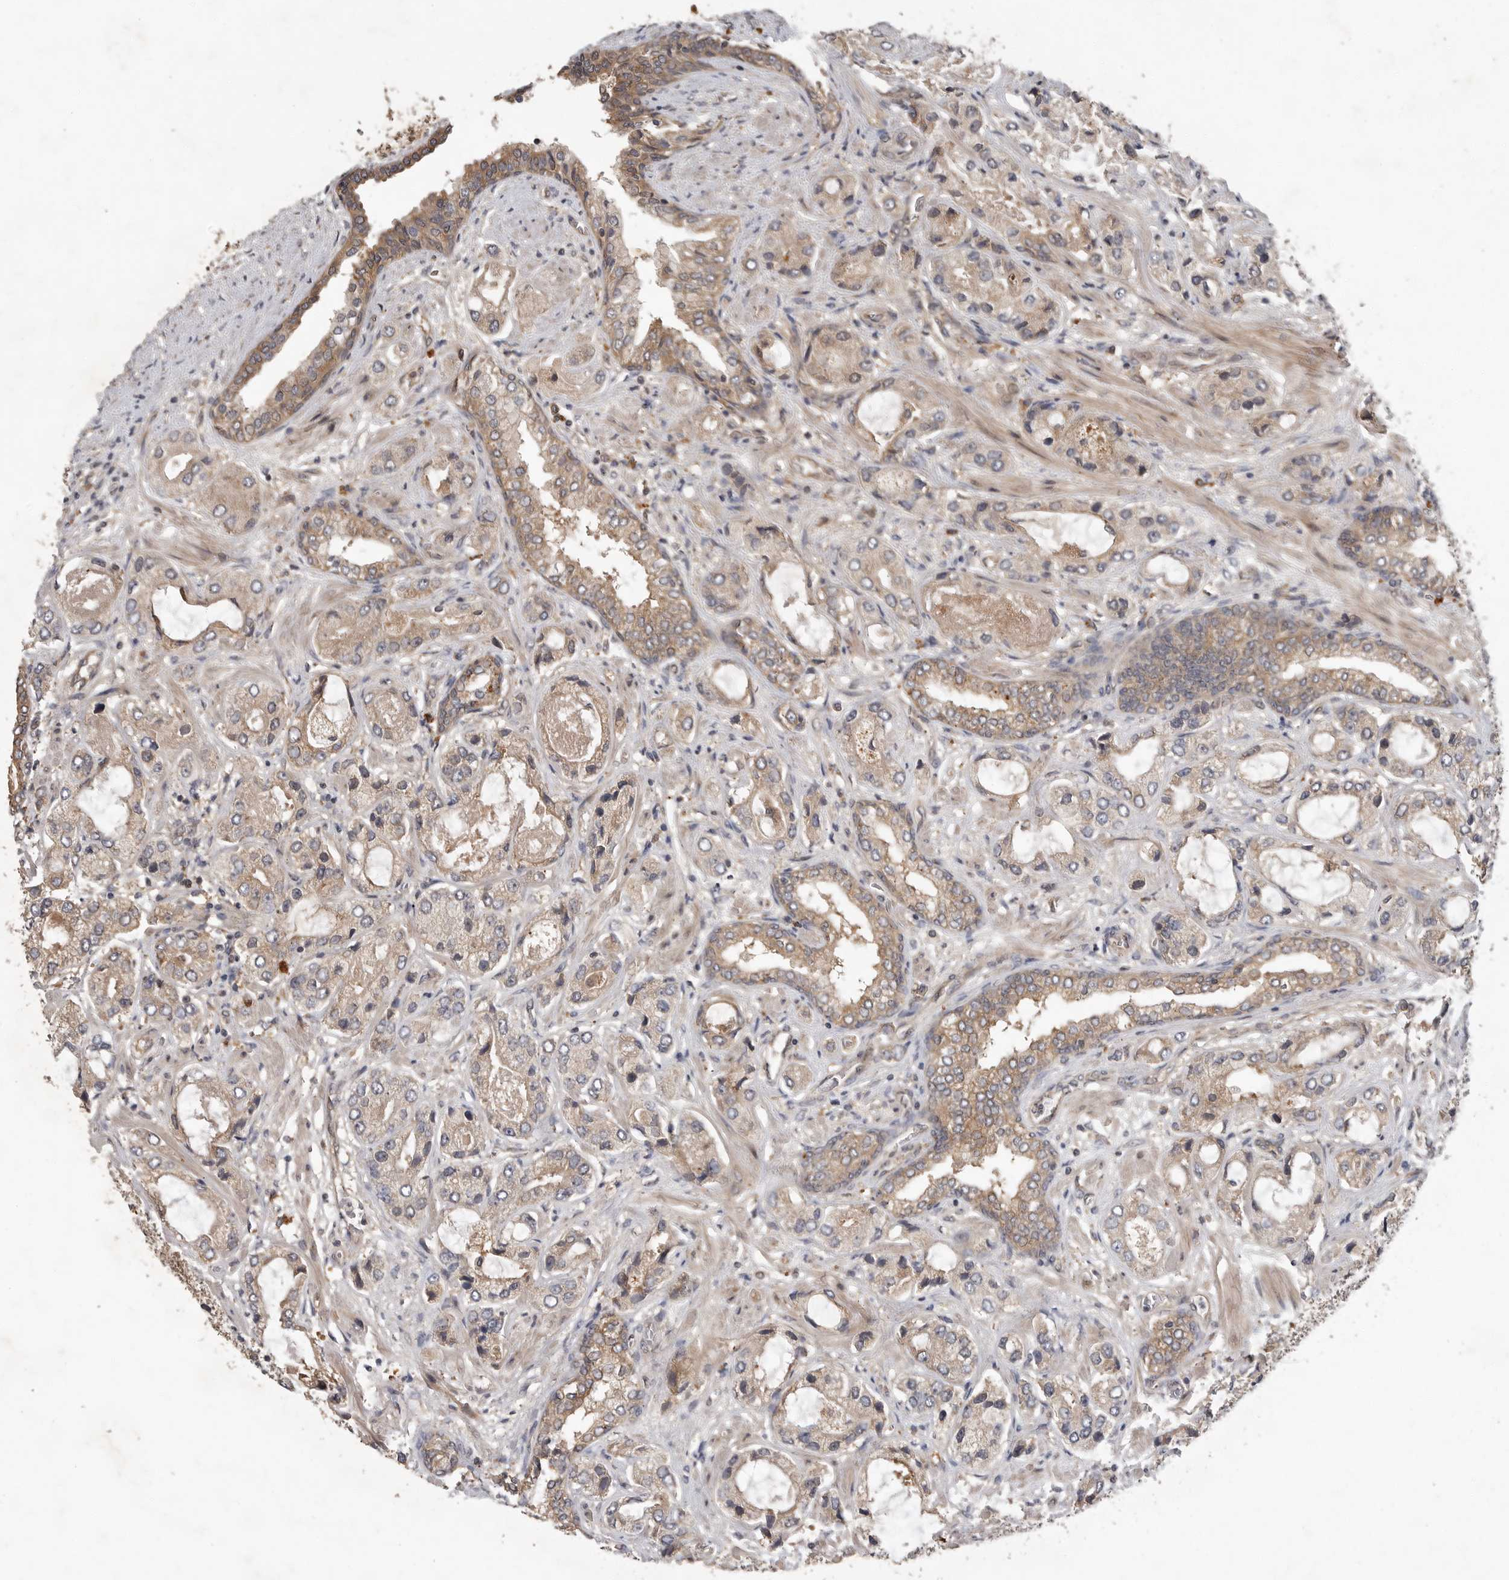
{"staining": {"intensity": "weak", "quantity": ">75%", "location": "cytoplasmic/membranous"}, "tissue": "prostate cancer", "cell_type": "Tumor cells", "image_type": "cancer", "snomed": [{"axis": "morphology", "description": "Normal tissue, NOS"}, {"axis": "morphology", "description": "Adenocarcinoma, High grade"}, {"axis": "topography", "description": "Prostate"}, {"axis": "topography", "description": "Peripheral nerve tissue"}], "caption": "Immunohistochemical staining of prostate adenocarcinoma (high-grade) reveals low levels of weak cytoplasmic/membranous protein staining in about >75% of tumor cells. (IHC, brightfield microscopy, high magnification).", "gene": "OSBPL9", "patient": {"sex": "male", "age": 59}}